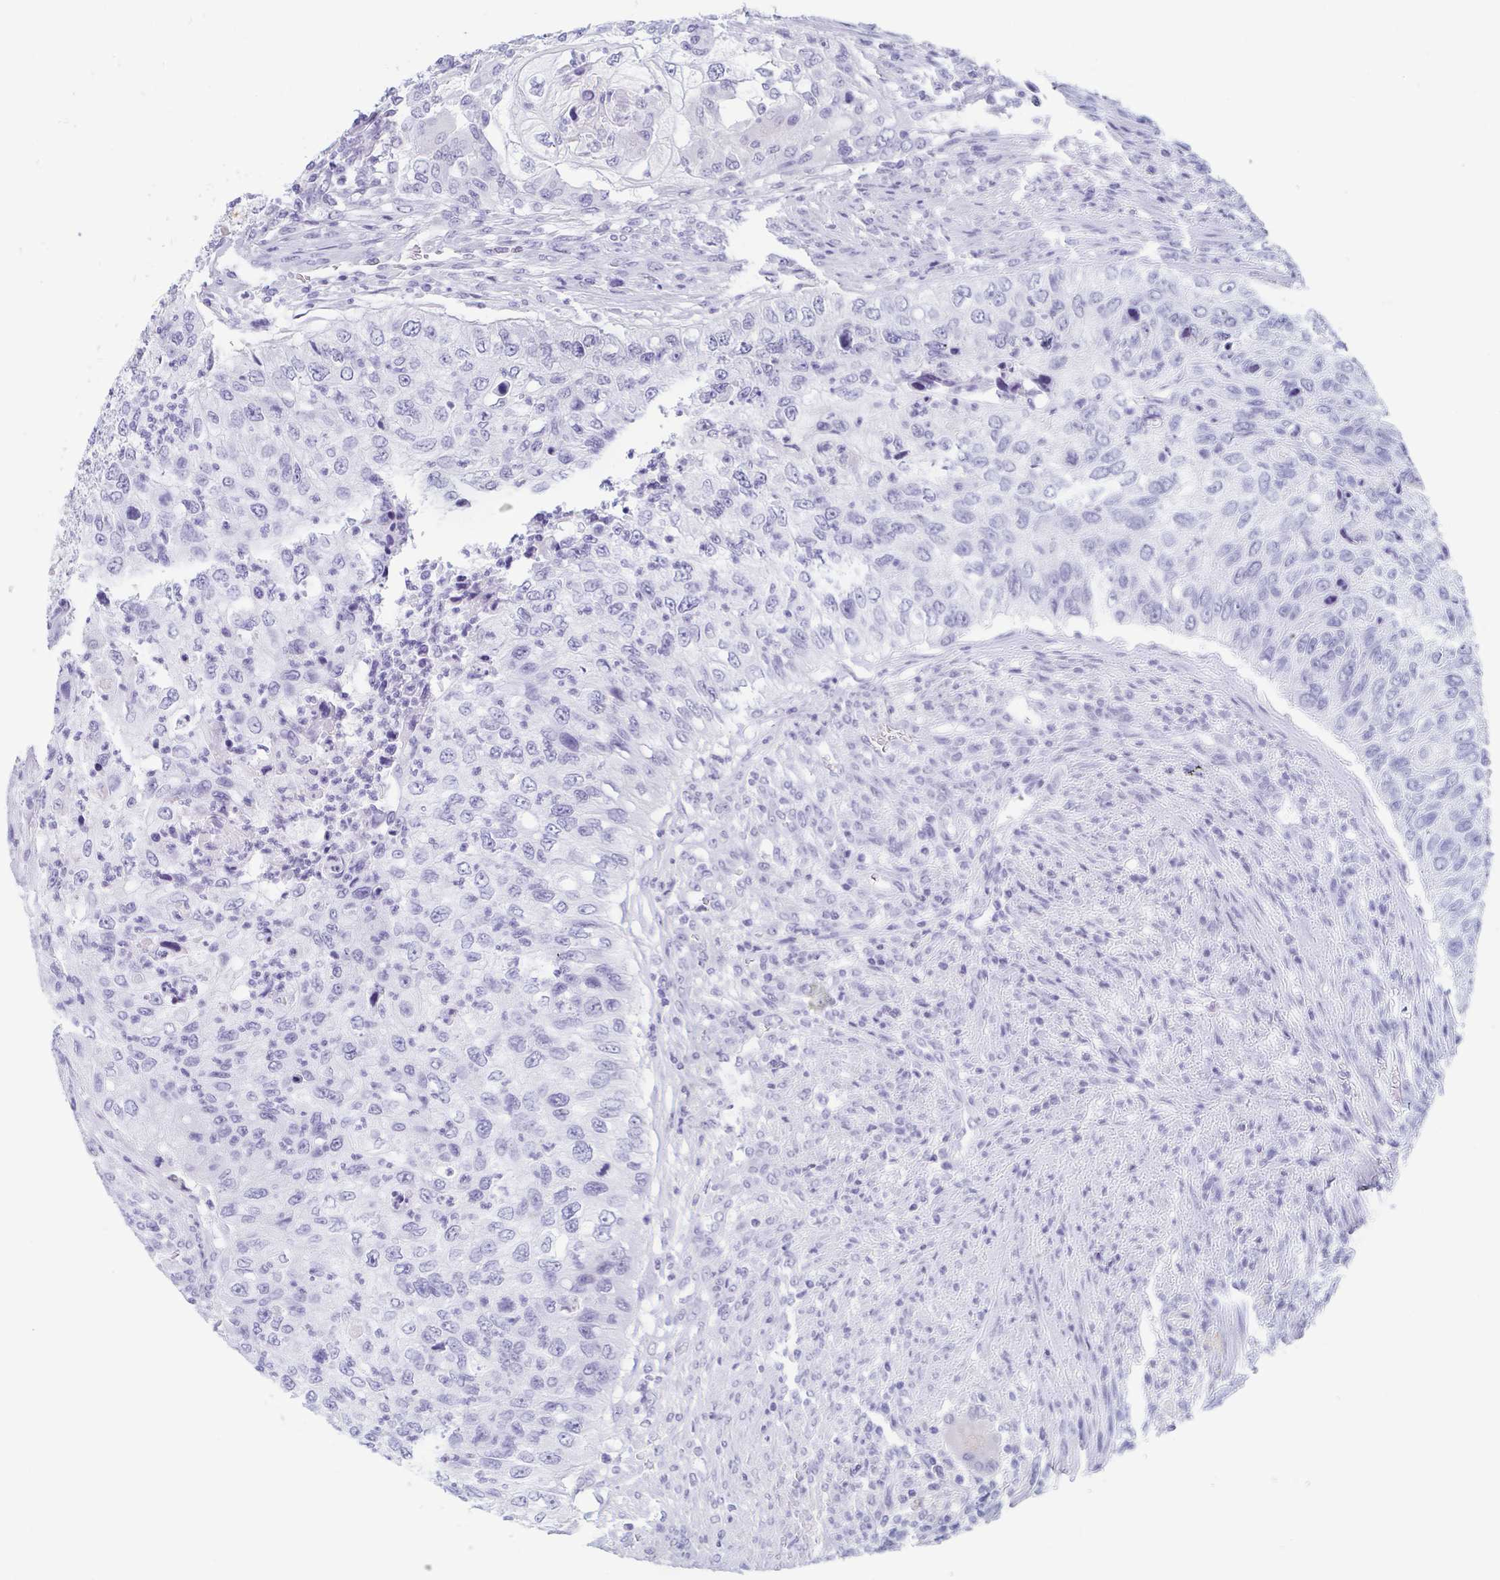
{"staining": {"intensity": "negative", "quantity": "none", "location": "none"}, "tissue": "urothelial cancer", "cell_type": "Tumor cells", "image_type": "cancer", "snomed": [{"axis": "morphology", "description": "Urothelial carcinoma, High grade"}, {"axis": "topography", "description": "Urinary bladder"}], "caption": "This is an immunohistochemistry (IHC) photomicrograph of high-grade urothelial carcinoma. There is no expression in tumor cells.", "gene": "REG4", "patient": {"sex": "female", "age": 60}}